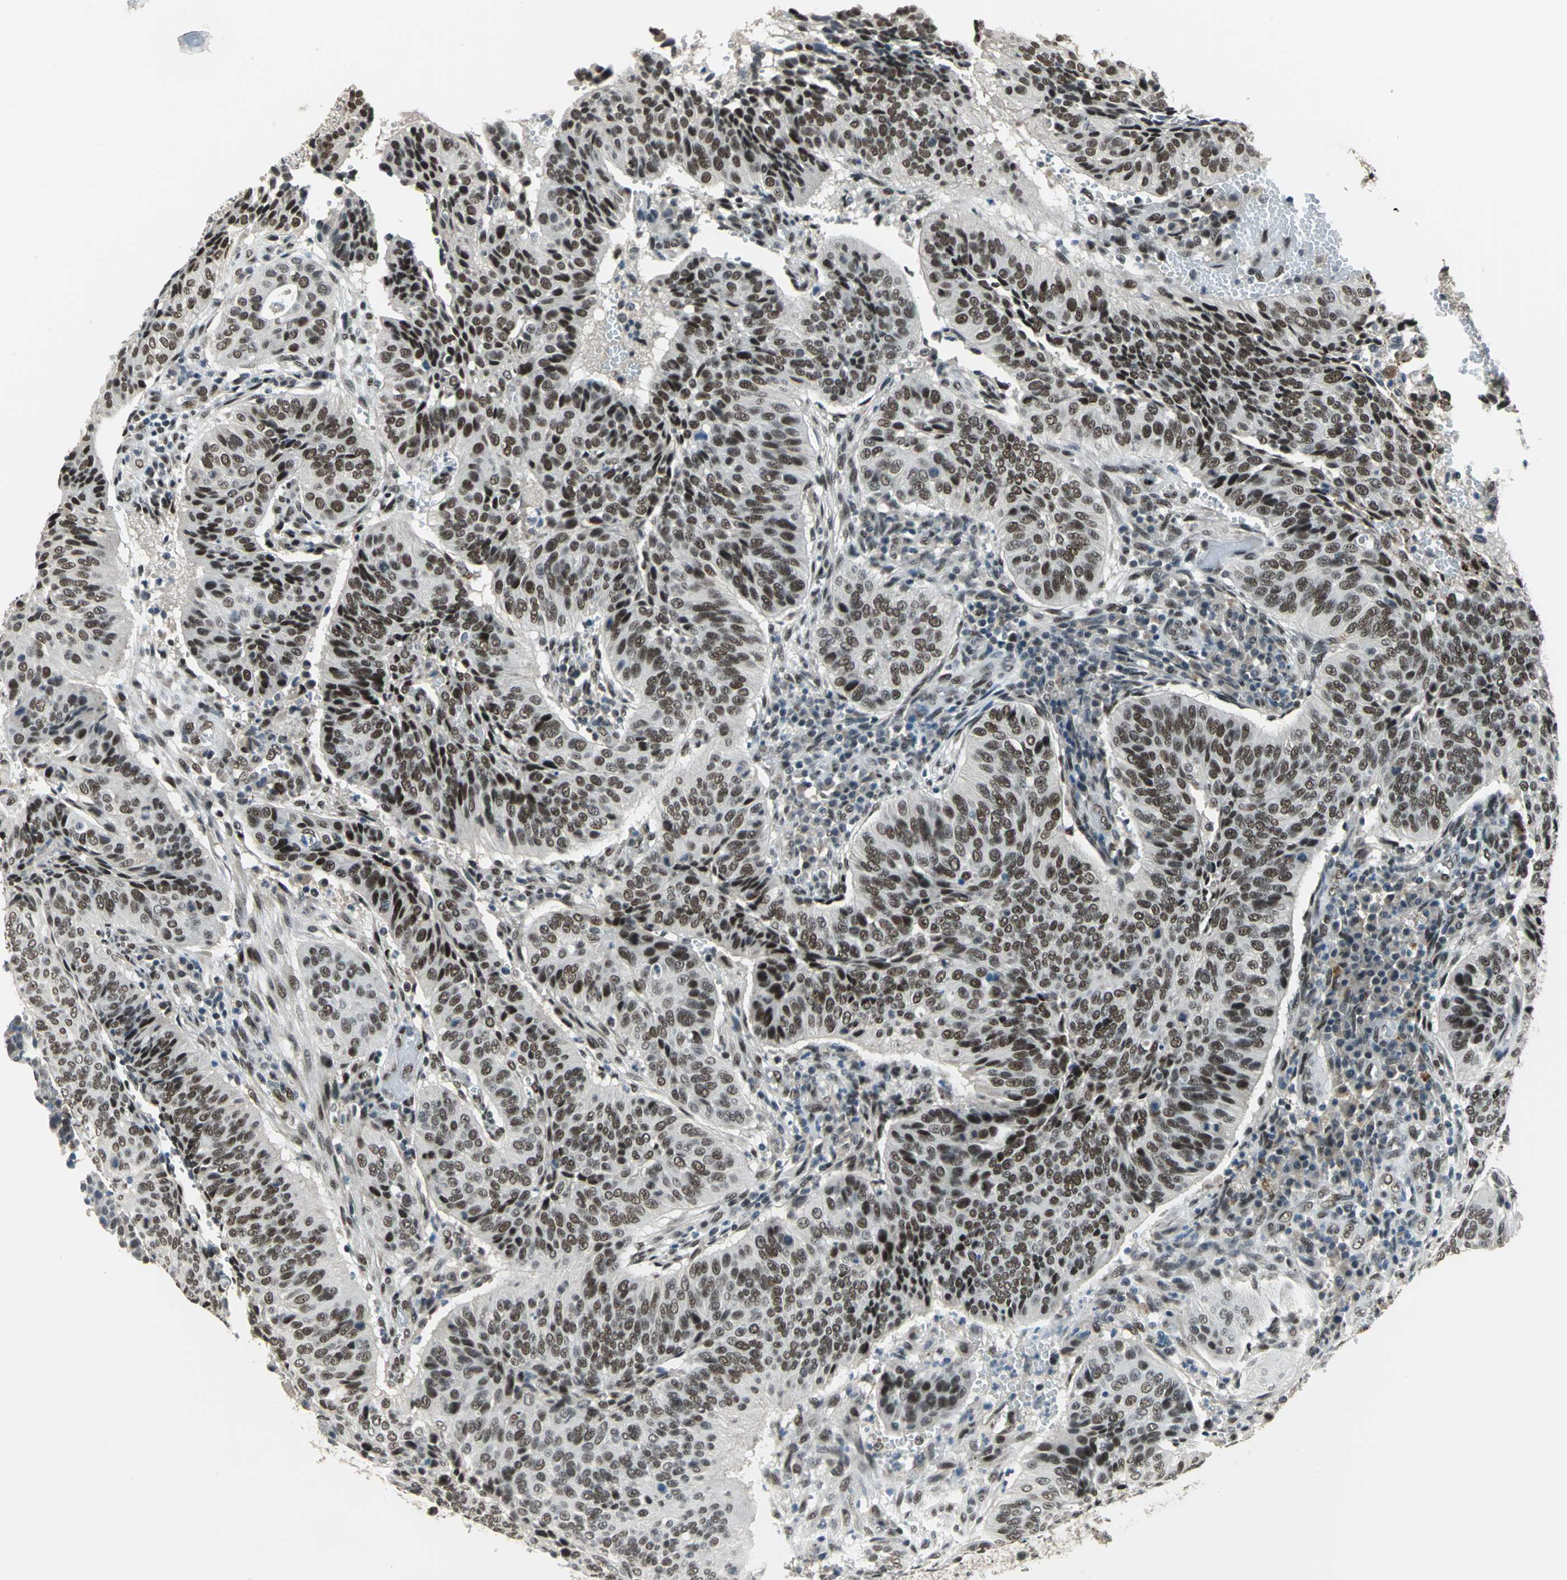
{"staining": {"intensity": "moderate", "quantity": ">75%", "location": "nuclear"}, "tissue": "cervical cancer", "cell_type": "Tumor cells", "image_type": "cancer", "snomed": [{"axis": "morphology", "description": "Squamous cell carcinoma, NOS"}, {"axis": "topography", "description": "Cervix"}], "caption": "This image shows IHC staining of human squamous cell carcinoma (cervical), with medium moderate nuclear positivity in approximately >75% of tumor cells.", "gene": "ELF2", "patient": {"sex": "female", "age": 39}}